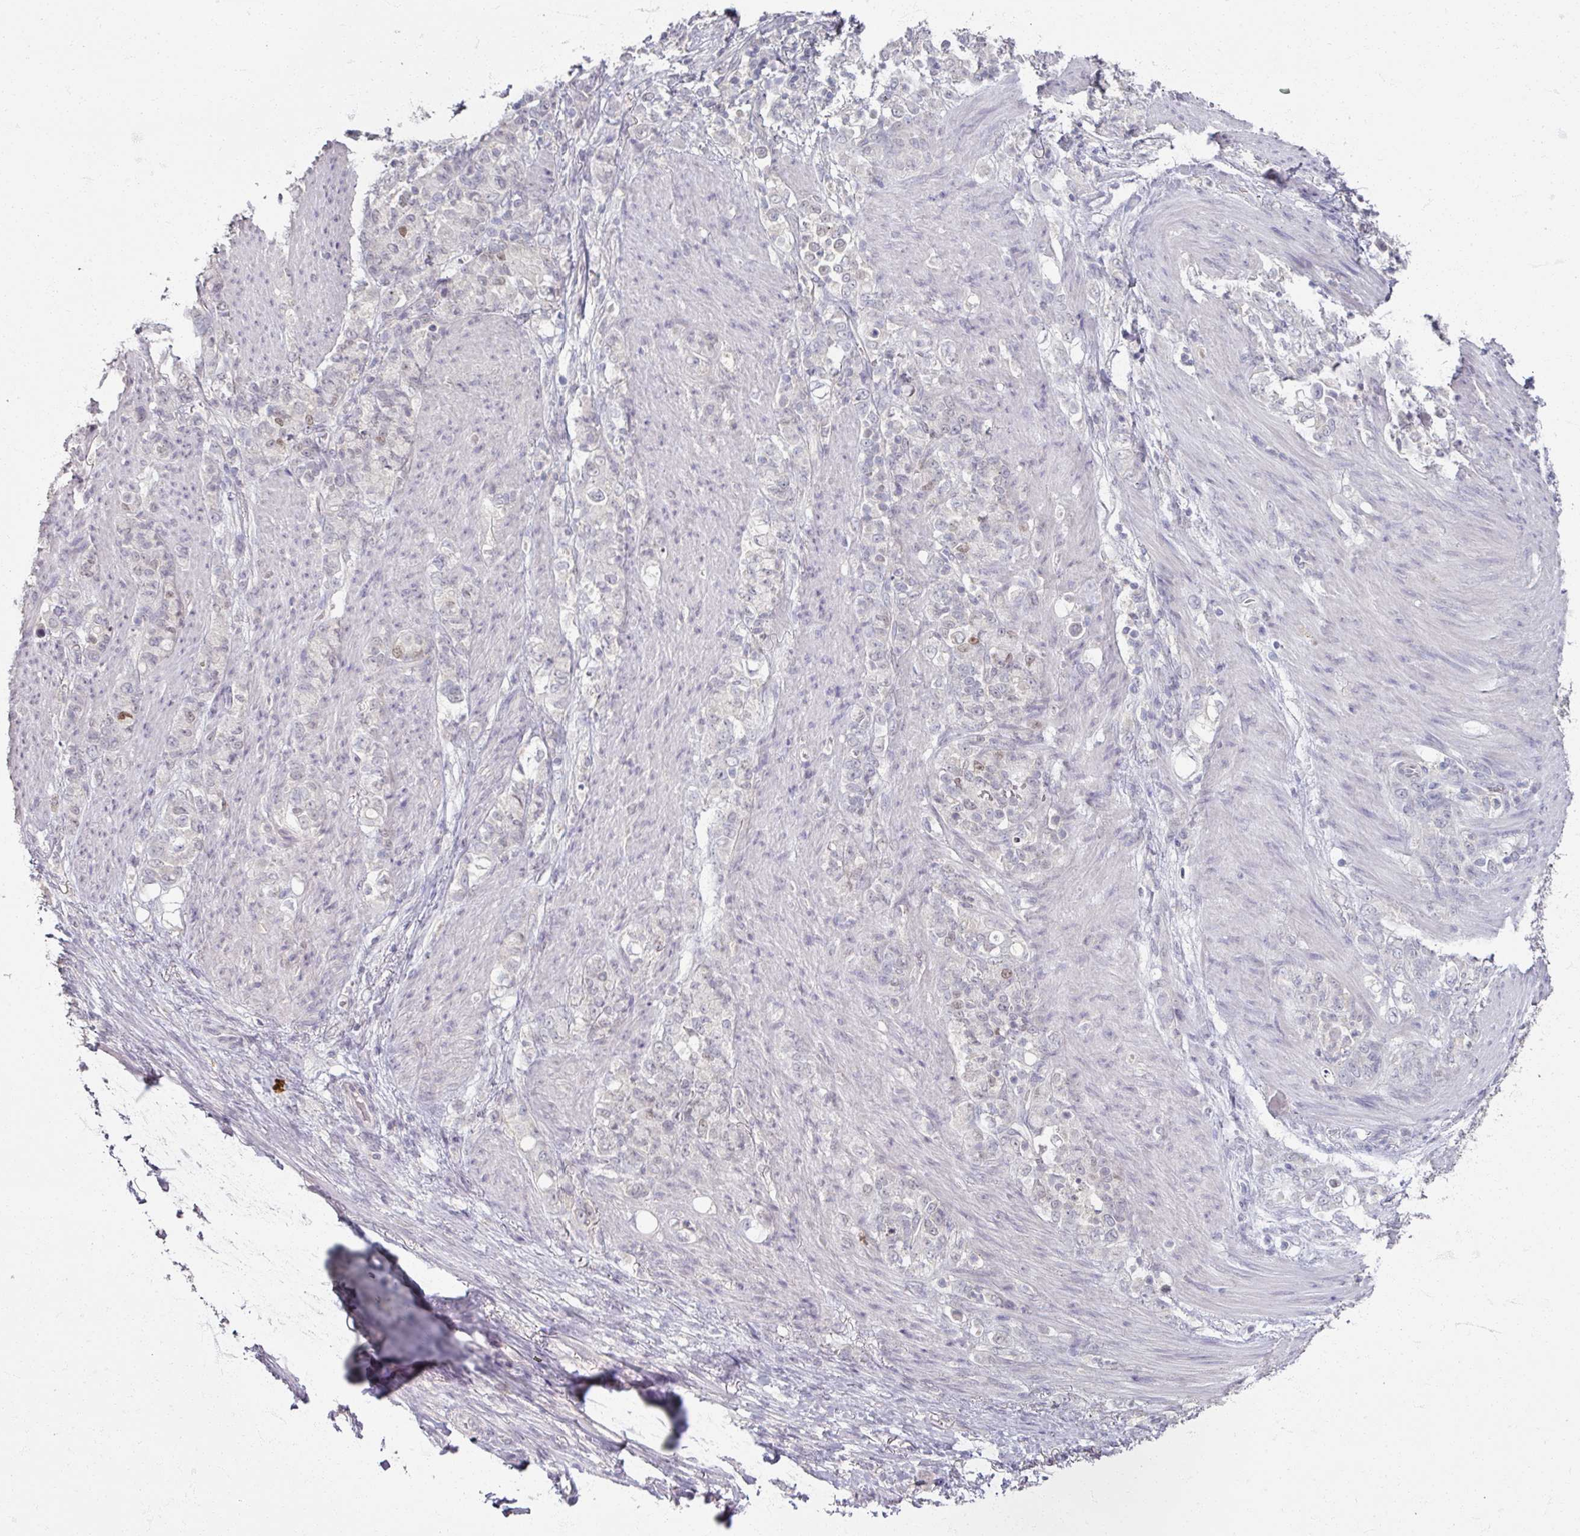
{"staining": {"intensity": "negative", "quantity": "none", "location": "none"}, "tissue": "stomach cancer", "cell_type": "Tumor cells", "image_type": "cancer", "snomed": [{"axis": "morphology", "description": "Adenocarcinoma, NOS"}, {"axis": "topography", "description": "Stomach"}], "caption": "Immunohistochemistry (IHC) photomicrograph of human stomach adenocarcinoma stained for a protein (brown), which shows no positivity in tumor cells.", "gene": "SOX11", "patient": {"sex": "female", "age": 79}}